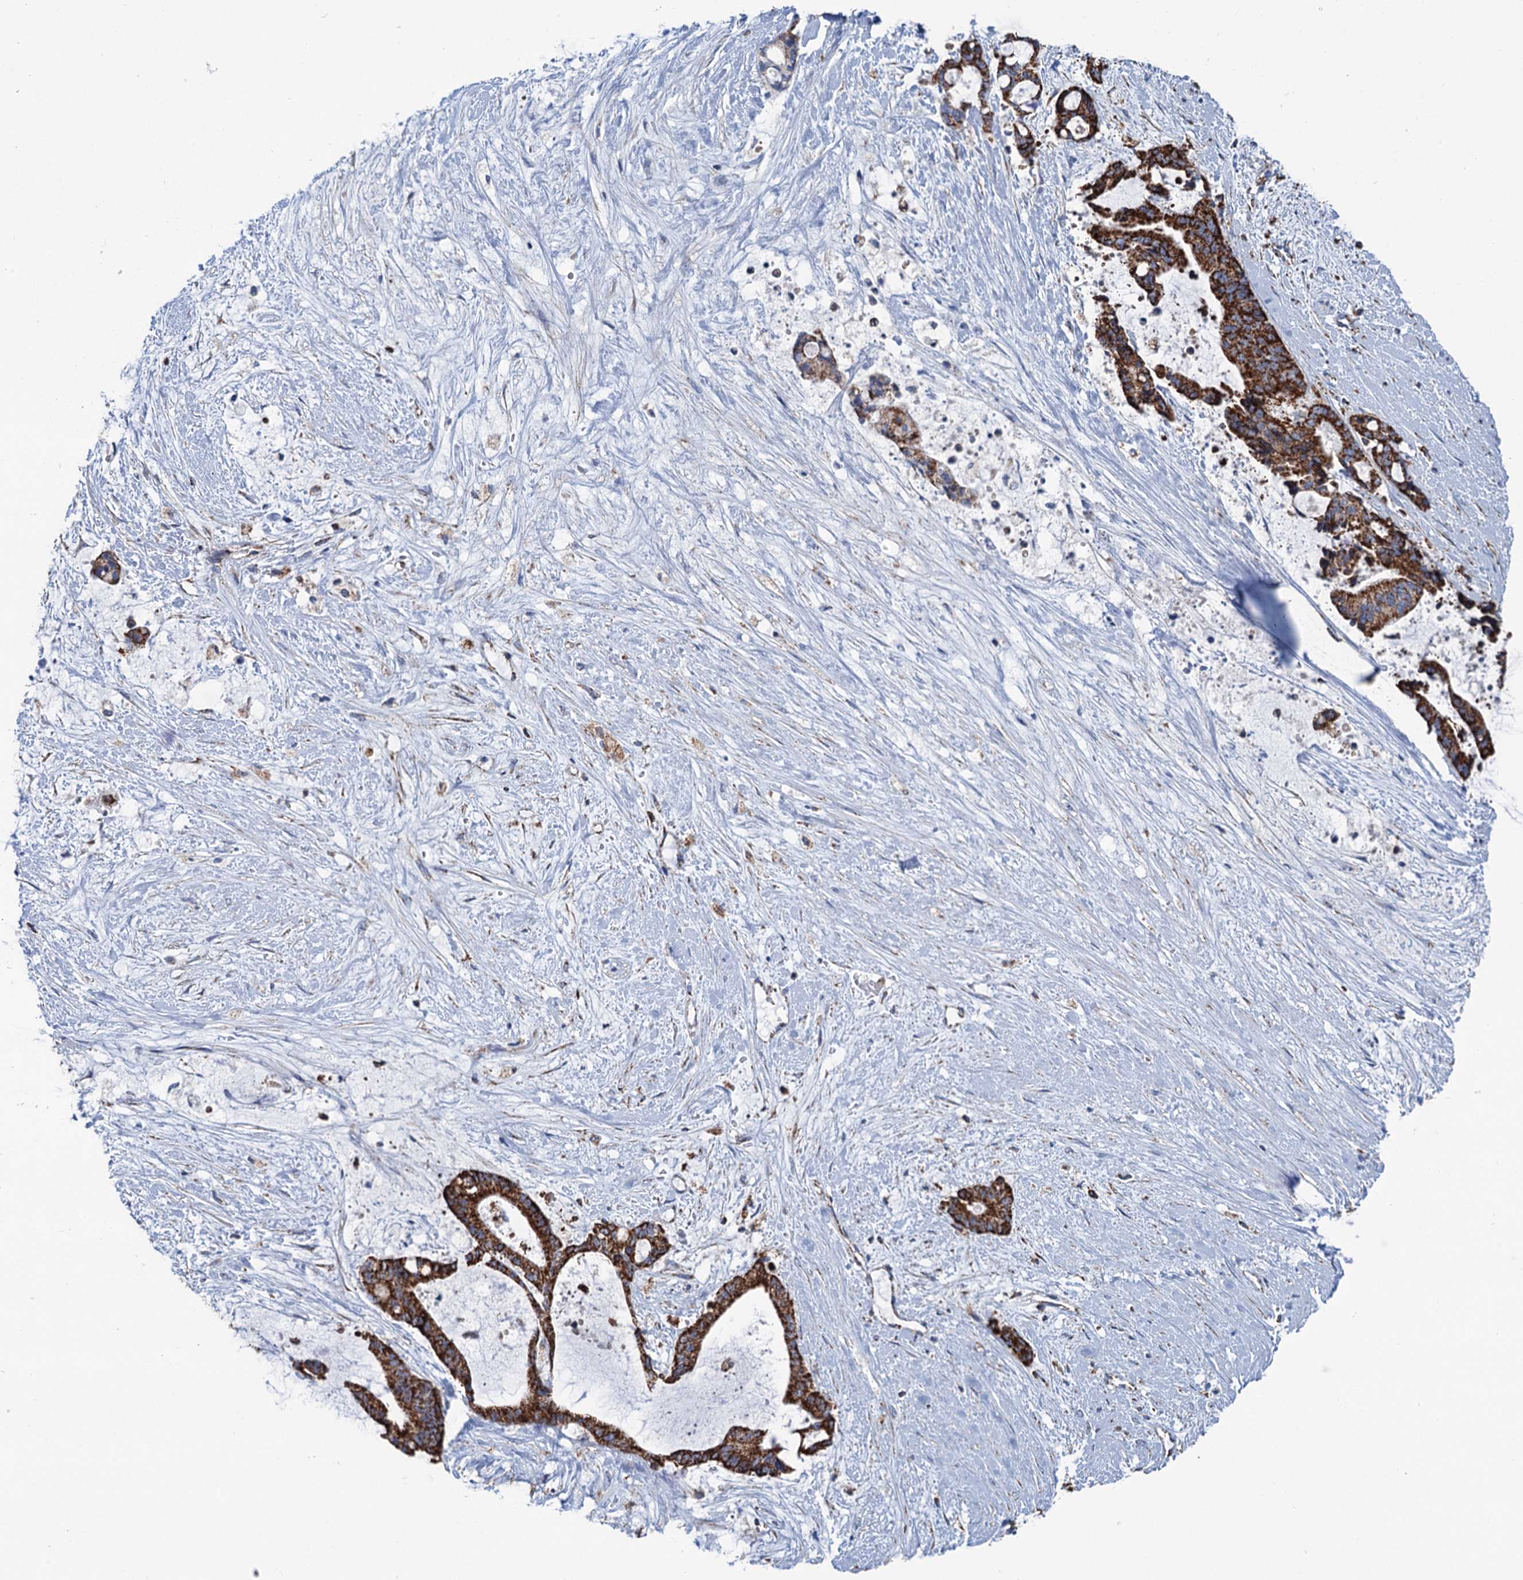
{"staining": {"intensity": "strong", "quantity": ">75%", "location": "cytoplasmic/membranous"}, "tissue": "liver cancer", "cell_type": "Tumor cells", "image_type": "cancer", "snomed": [{"axis": "morphology", "description": "Normal tissue, NOS"}, {"axis": "morphology", "description": "Cholangiocarcinoma"}, {"axis": "topography", "description": "Liver"}, {"axis": "topography", "description": "Peripheral nerve tissue"}], "caption": "Immunohistochemical staining of human liver cancer (cholangiocarcinoma) shows high levels of strong cytoplasmic/membranous protein expression in approximately >75% of tumor cells. Nuclei are stained in blue.", "gene": "IVD", "patient": {"sex": "female", "age": 73}}